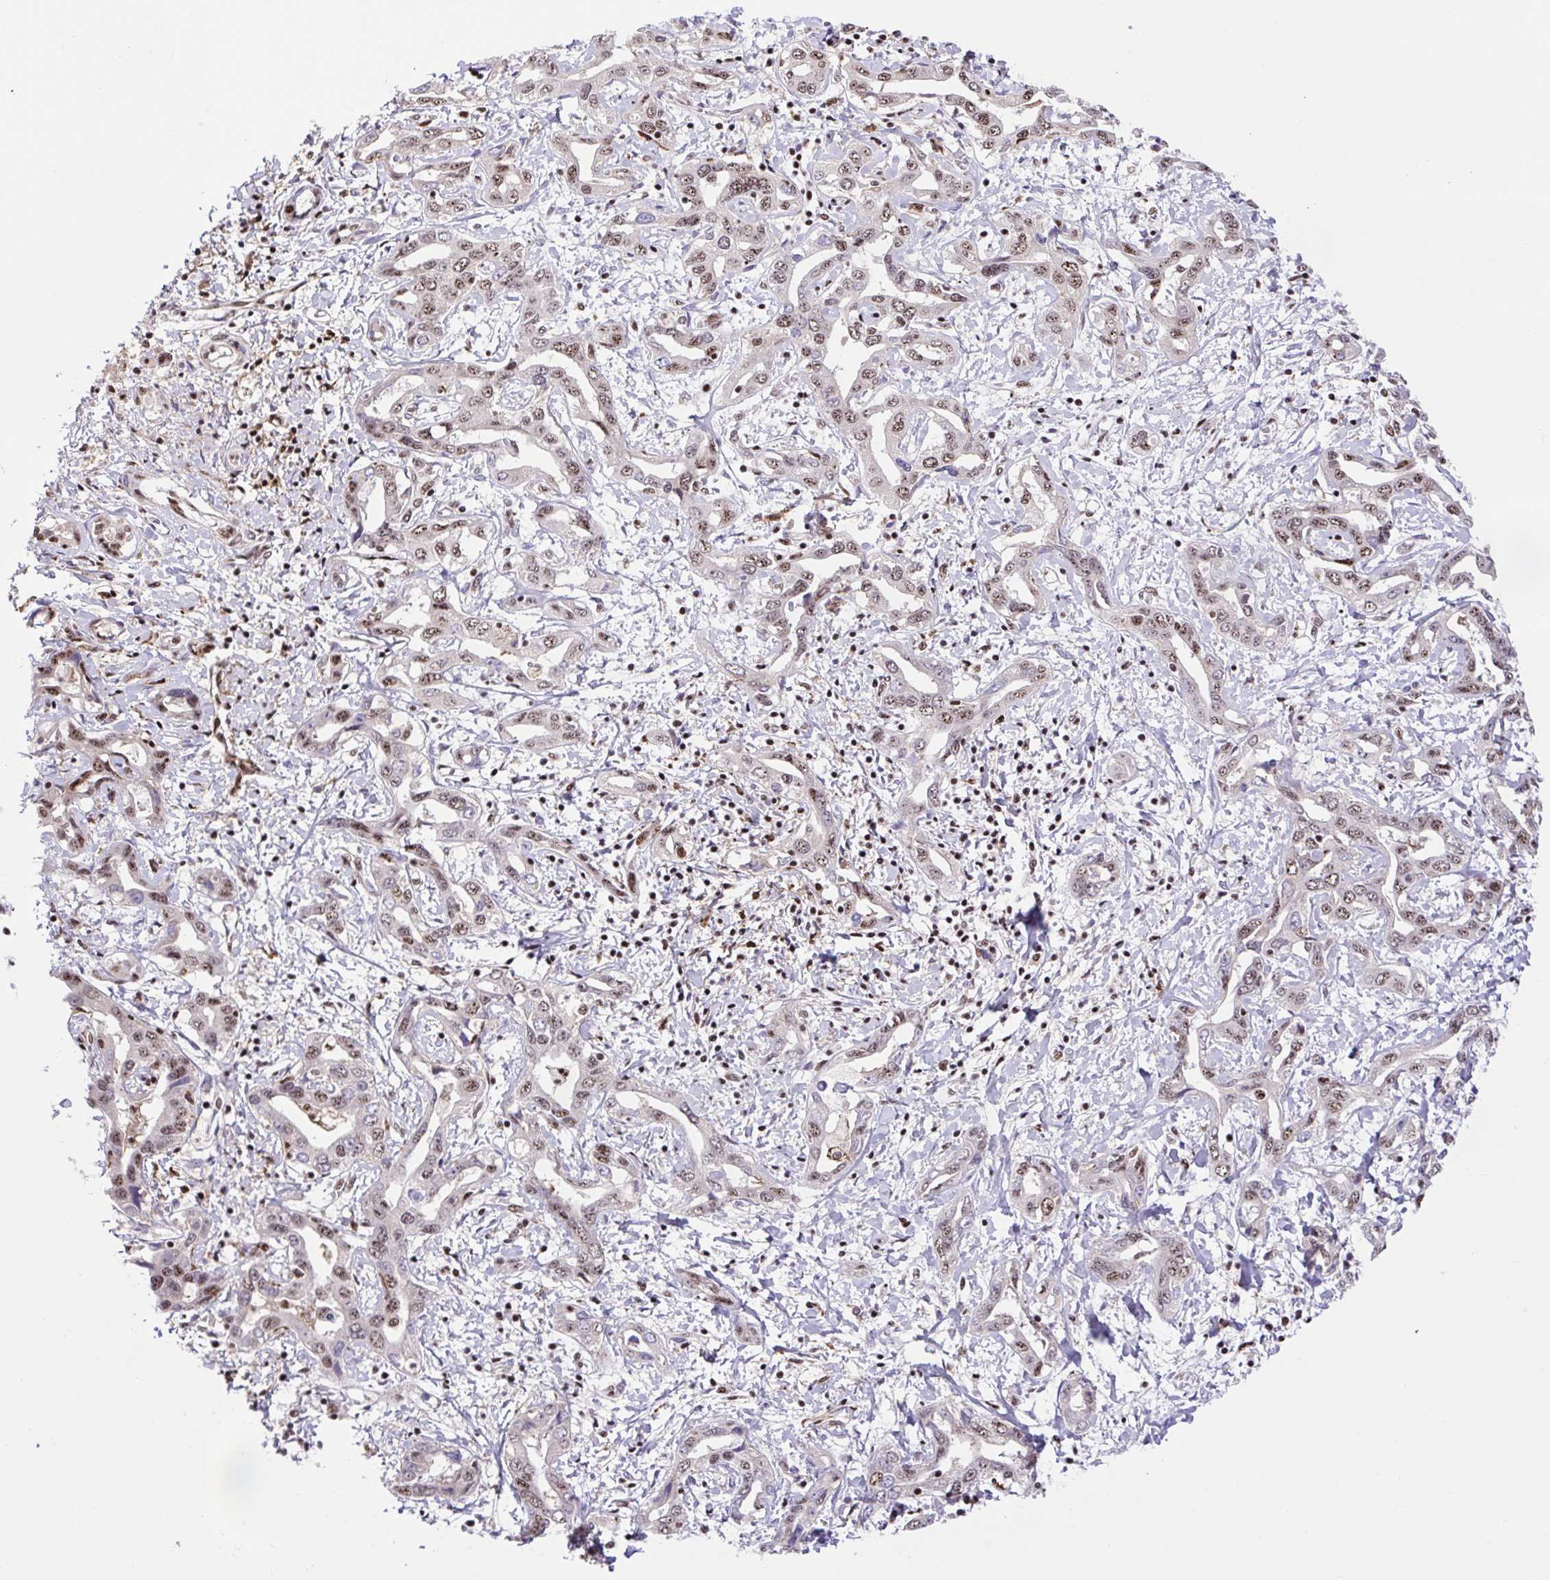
{"staining": {"intensity": "moderate", "quantity": ">75%", "location": "nuclear"}, "tissue": "liver cancer", "cell_type": "Tumor cells", "image_type": "cancer", "snomed": [{"axis": "morphology", "description": "Cholangiocarcinoma"}, {"axis": "topography", "description": "Liver"}], "caption": "IHC image of neoplastic tissue: human liver cancer stained using immunohistochemistry (IHC) reveals medium levels of moderate protein expression localized specifically in the nuclear of tumor cells, appearing as a nuclear brown color.", "gene": "ERG", "patient": {"sex": "male", "age": 59}}